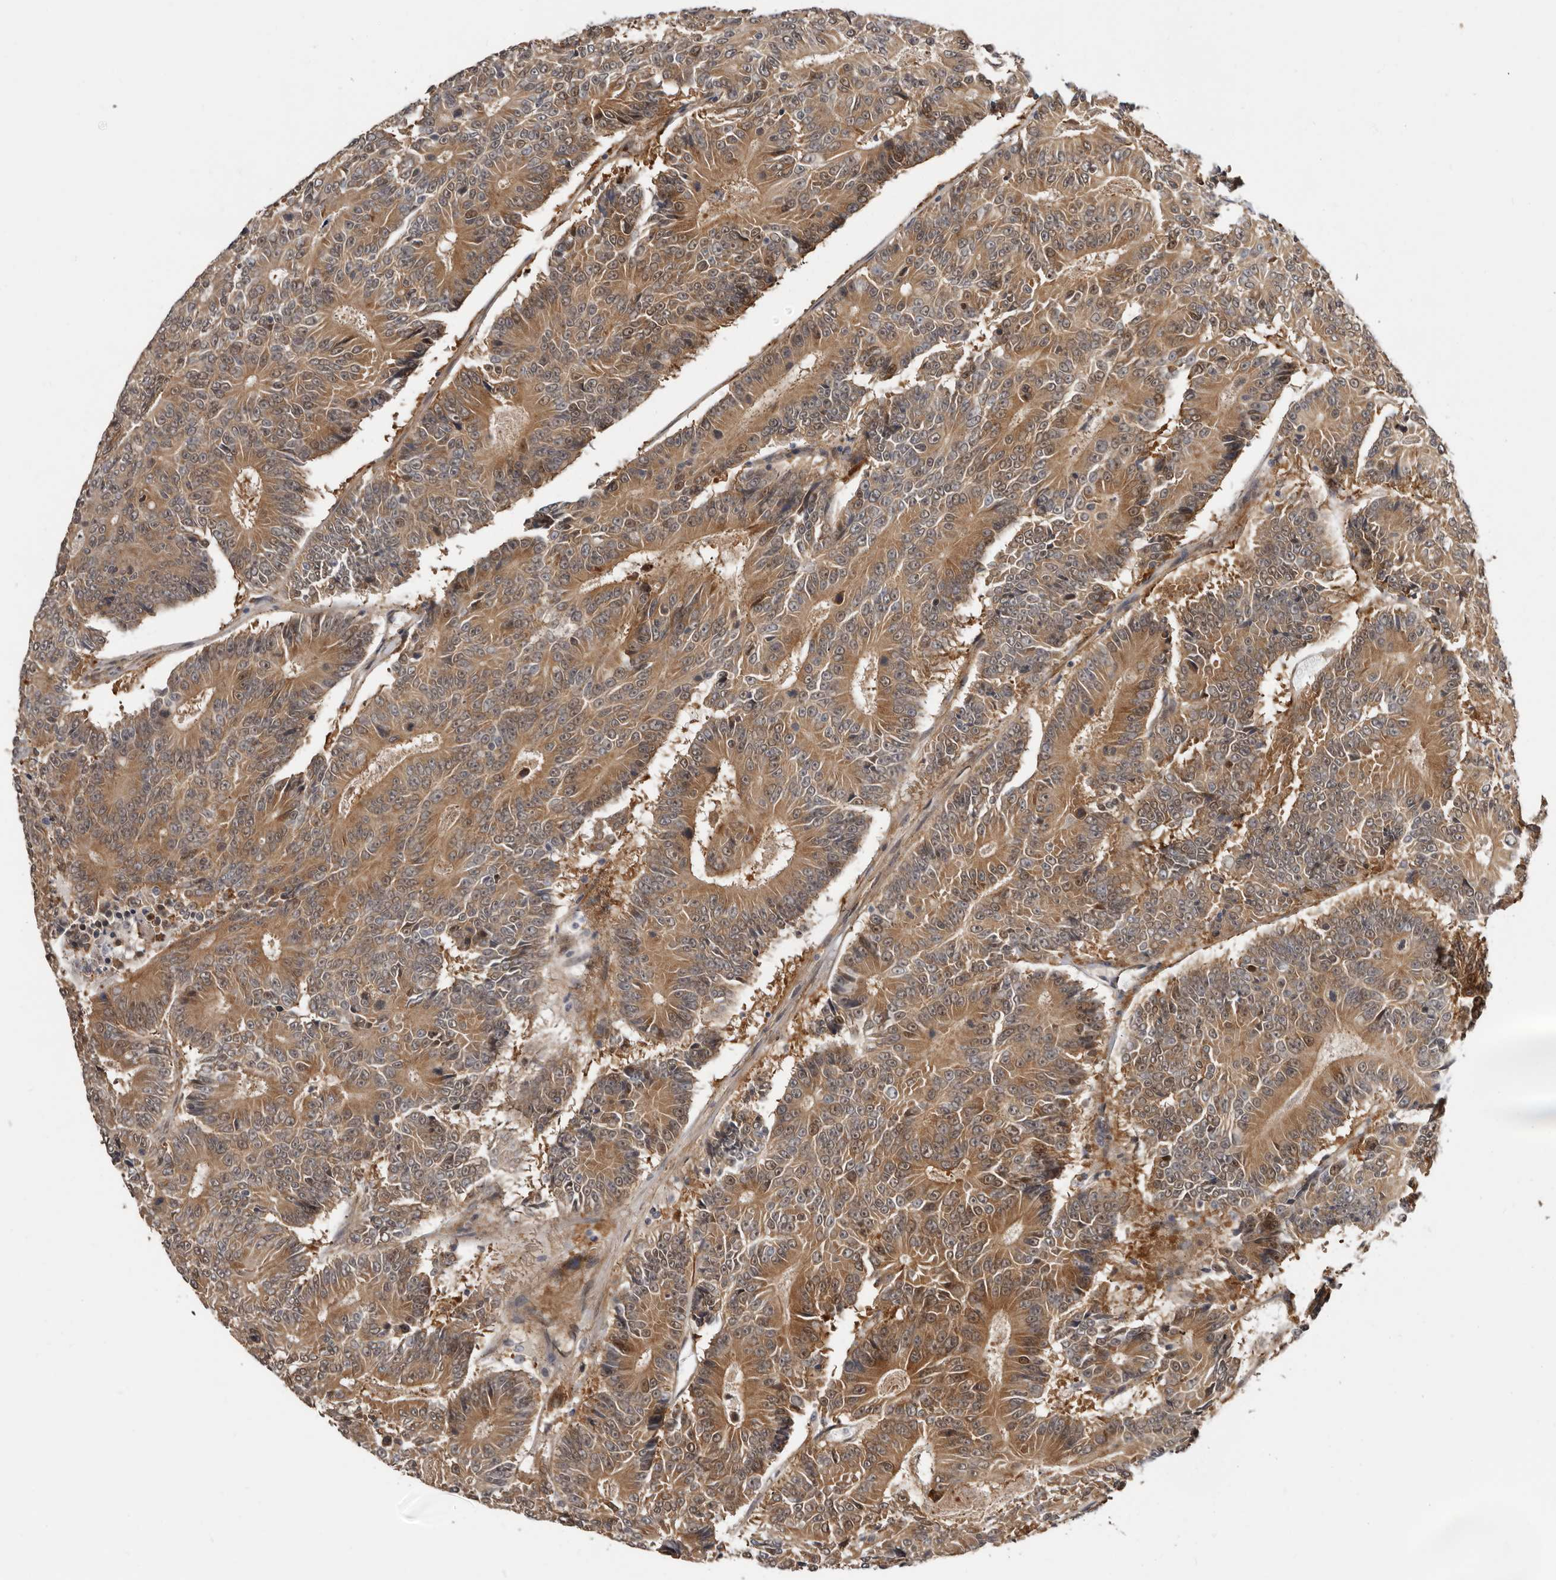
{"staining": {"intensity": "moderate", "quantity": ">75%", "location": "cytoplasmic/membranous"}, "tissue": "colorectal cancer", "cell_type": "Tumor cells", "image_type": "cancer", "snomed": [{"axis": "morphology", "description": "Adenocarcinoma, NOS"}, {"axis": "topography", "description": "Colon"}], "caption": "Colorectal cancer (adenocarcinoma) stained with a protein marker shows moderate staining in tumor cells.", "gene": "SBDS", "patient": {"sex": "male", "age": 83}}